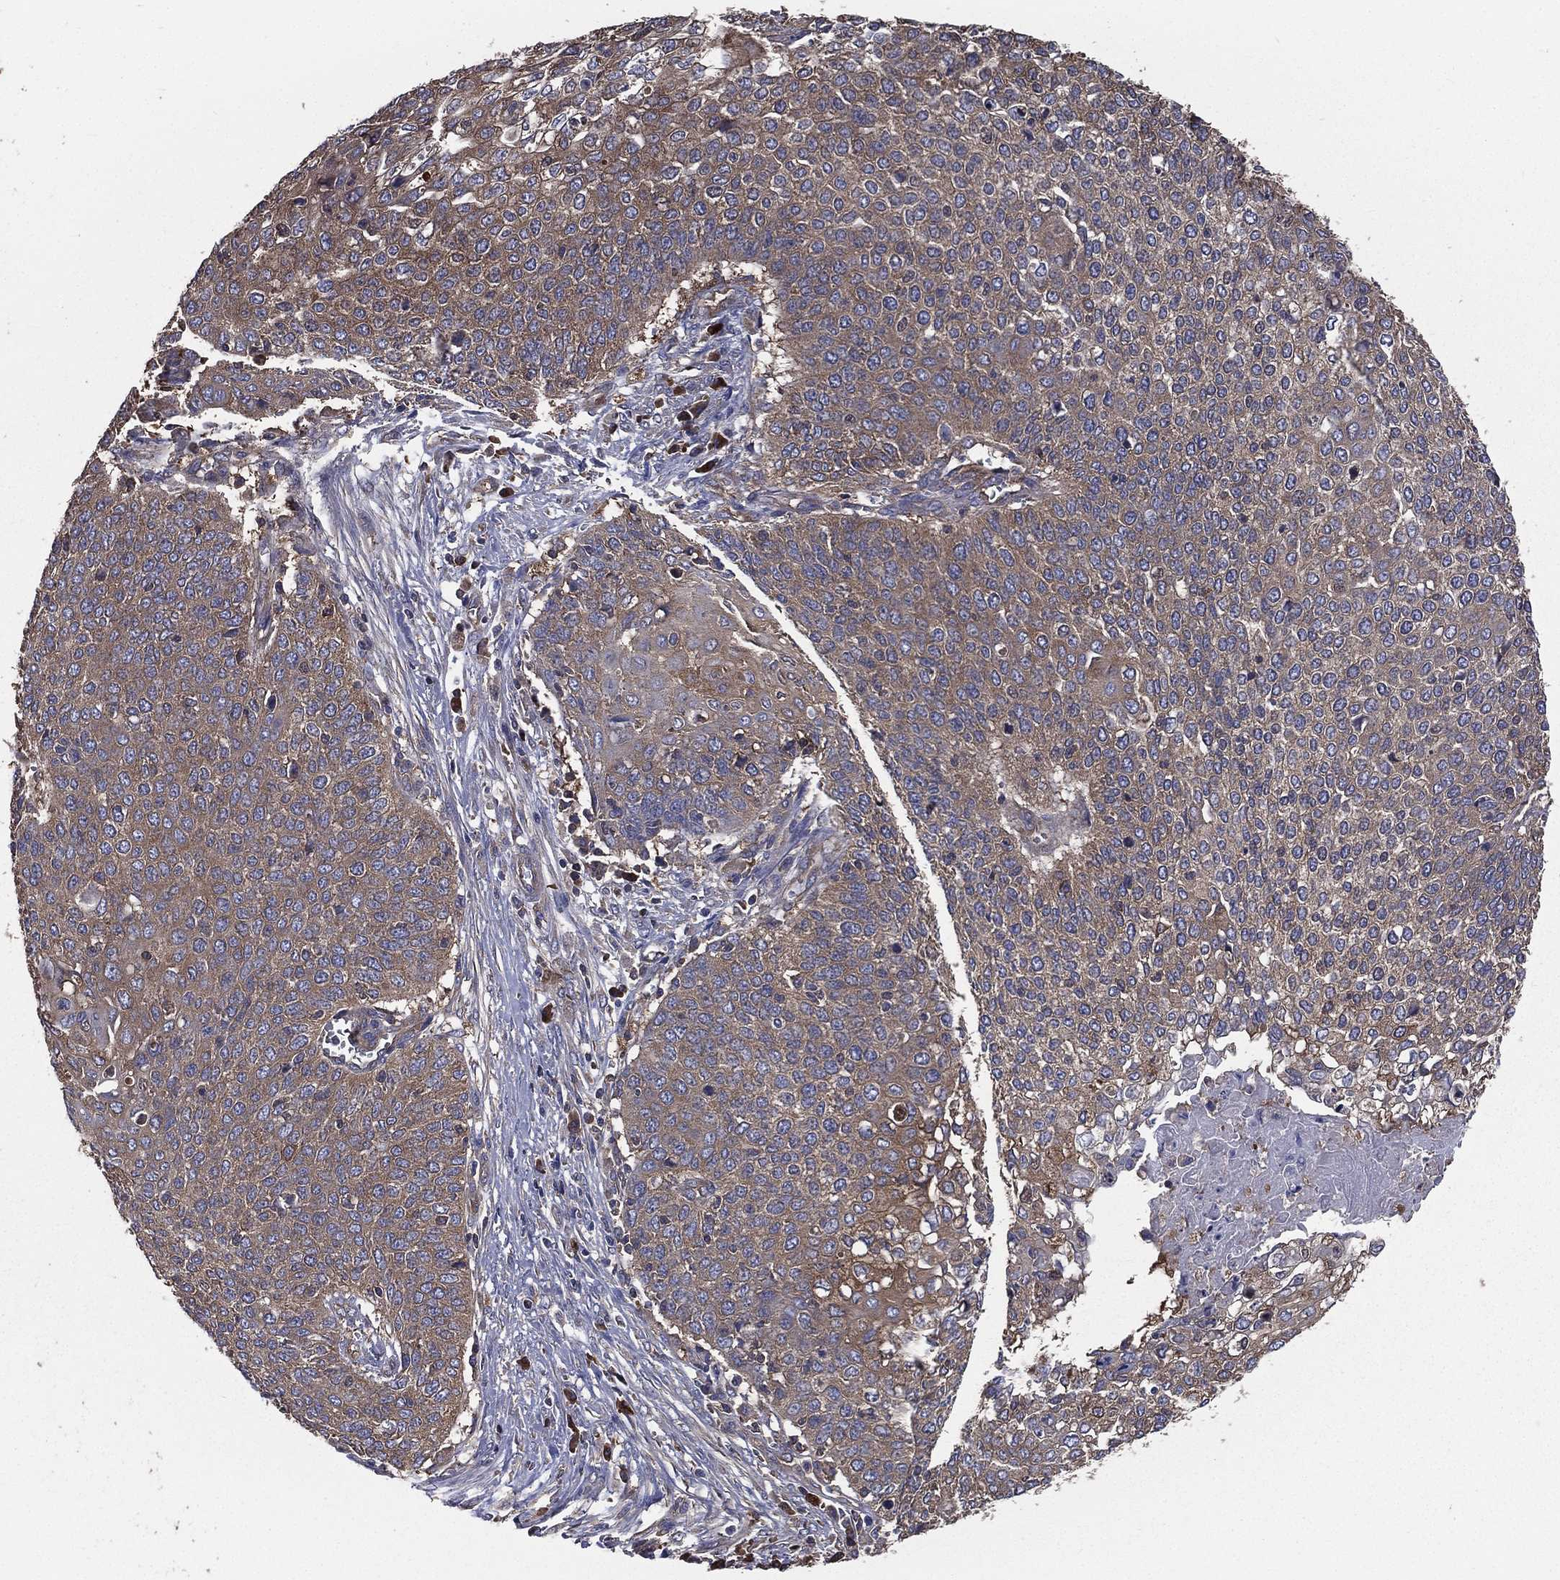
{"staining": {"intensity": "moderate", "quantity": "25%-75%", "location": "cytoplasmic/membranous"}, "tissue": "cervical cancer", "cell_type": "Tumor cells", "image_type": "cancer", "snomed": [{"axis": "morphology", "description": "Squamous cell carcinoma, NOS"}, {"axis": "topography", "description": "Cervix"}], "caption": "The micrograph demonstrates staining of cervical cancer (squamous cell carcinoma), revealing moderate cytoplasmic/membranous protein positivity (brown color) within tumor cells.", "gene": "SARS1", "patient": {"sex": "female", "age": 39}}